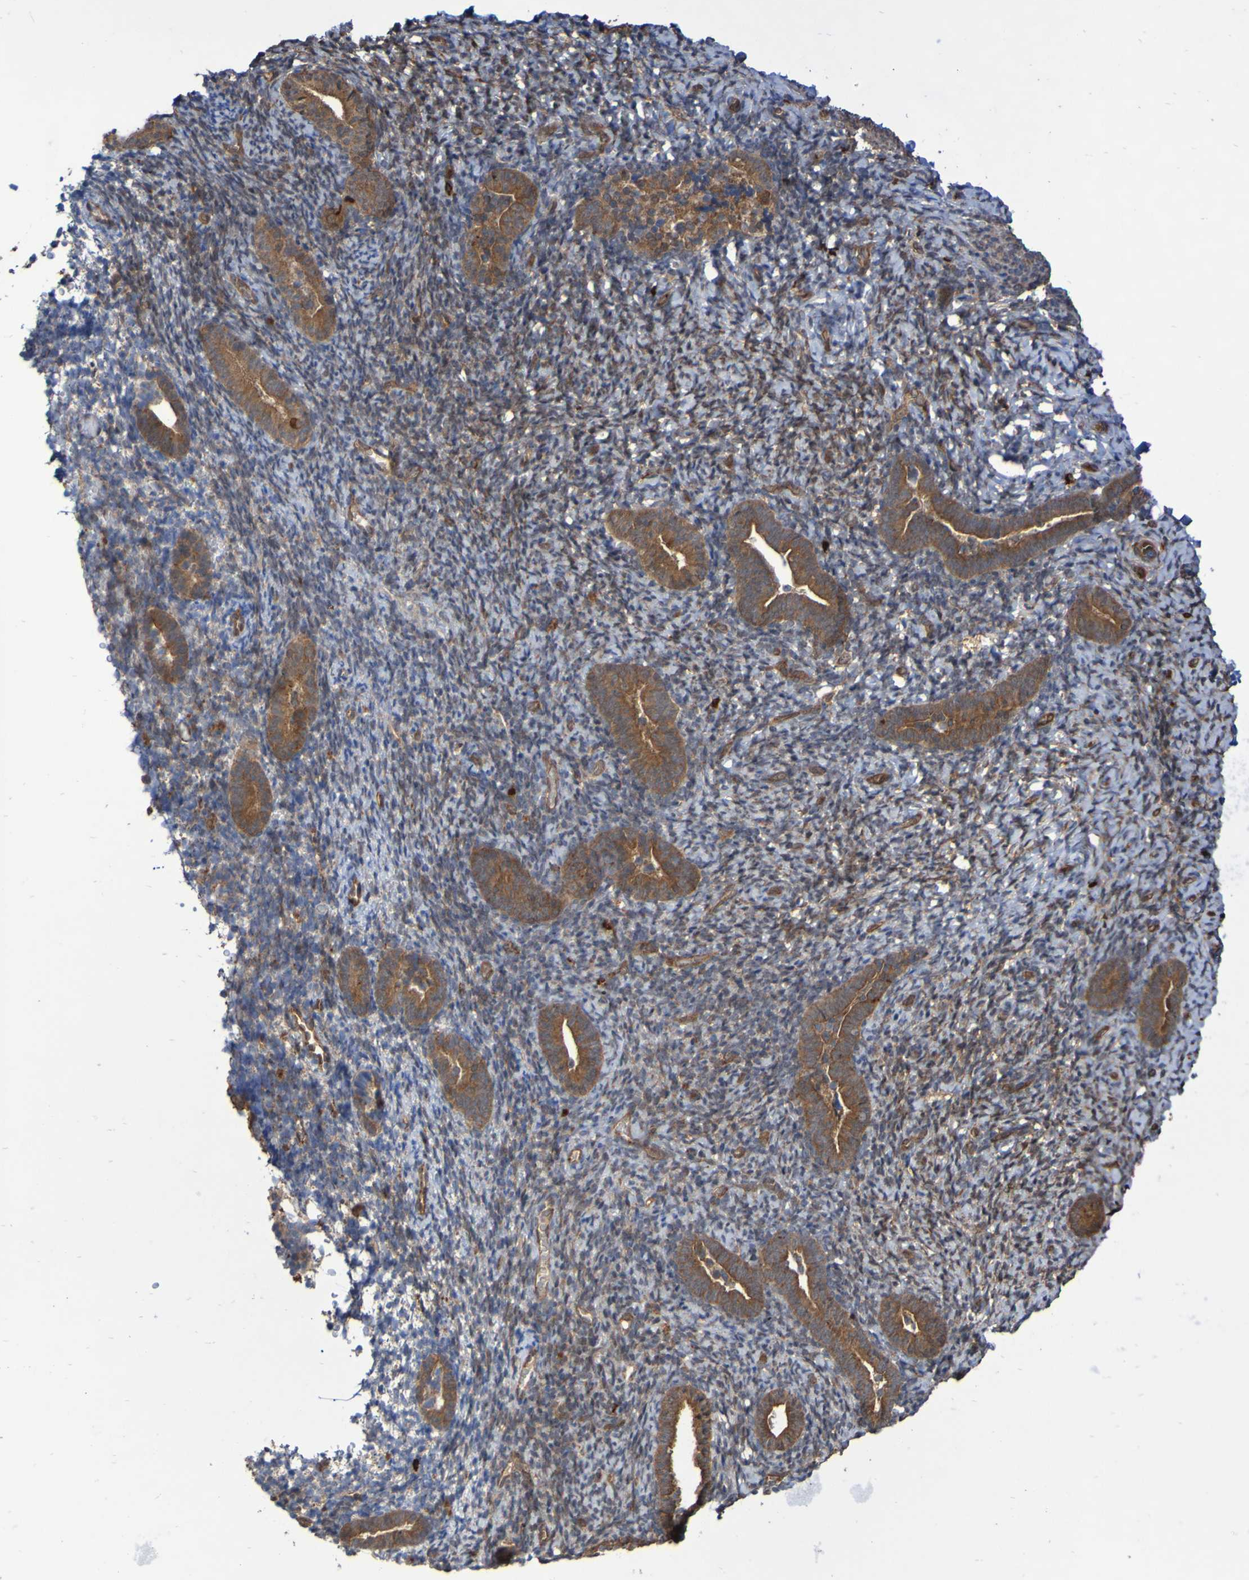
{"staining": {"intensity": "moderate", "quantity": "25%-75%", "location": "cytoplasmic/membranous"}, "tissue": "endometrium", "cell_type": "Cells in endometrial stroma", "image_type": "normal", "snomed": [{"axis": "morphology", "description": "Normal tissue, NOS"}, {"axis": "topography", "description": "Endometrium"}], "caption": "A medium amount of moderate cytoplasmic/membranous staining is identified in approximately 25%-75% of cells in endometrial stroma in unremarkable endometrium.", "gene": "SERPINB6", "patient": {"sex": "female", "age": 51}}